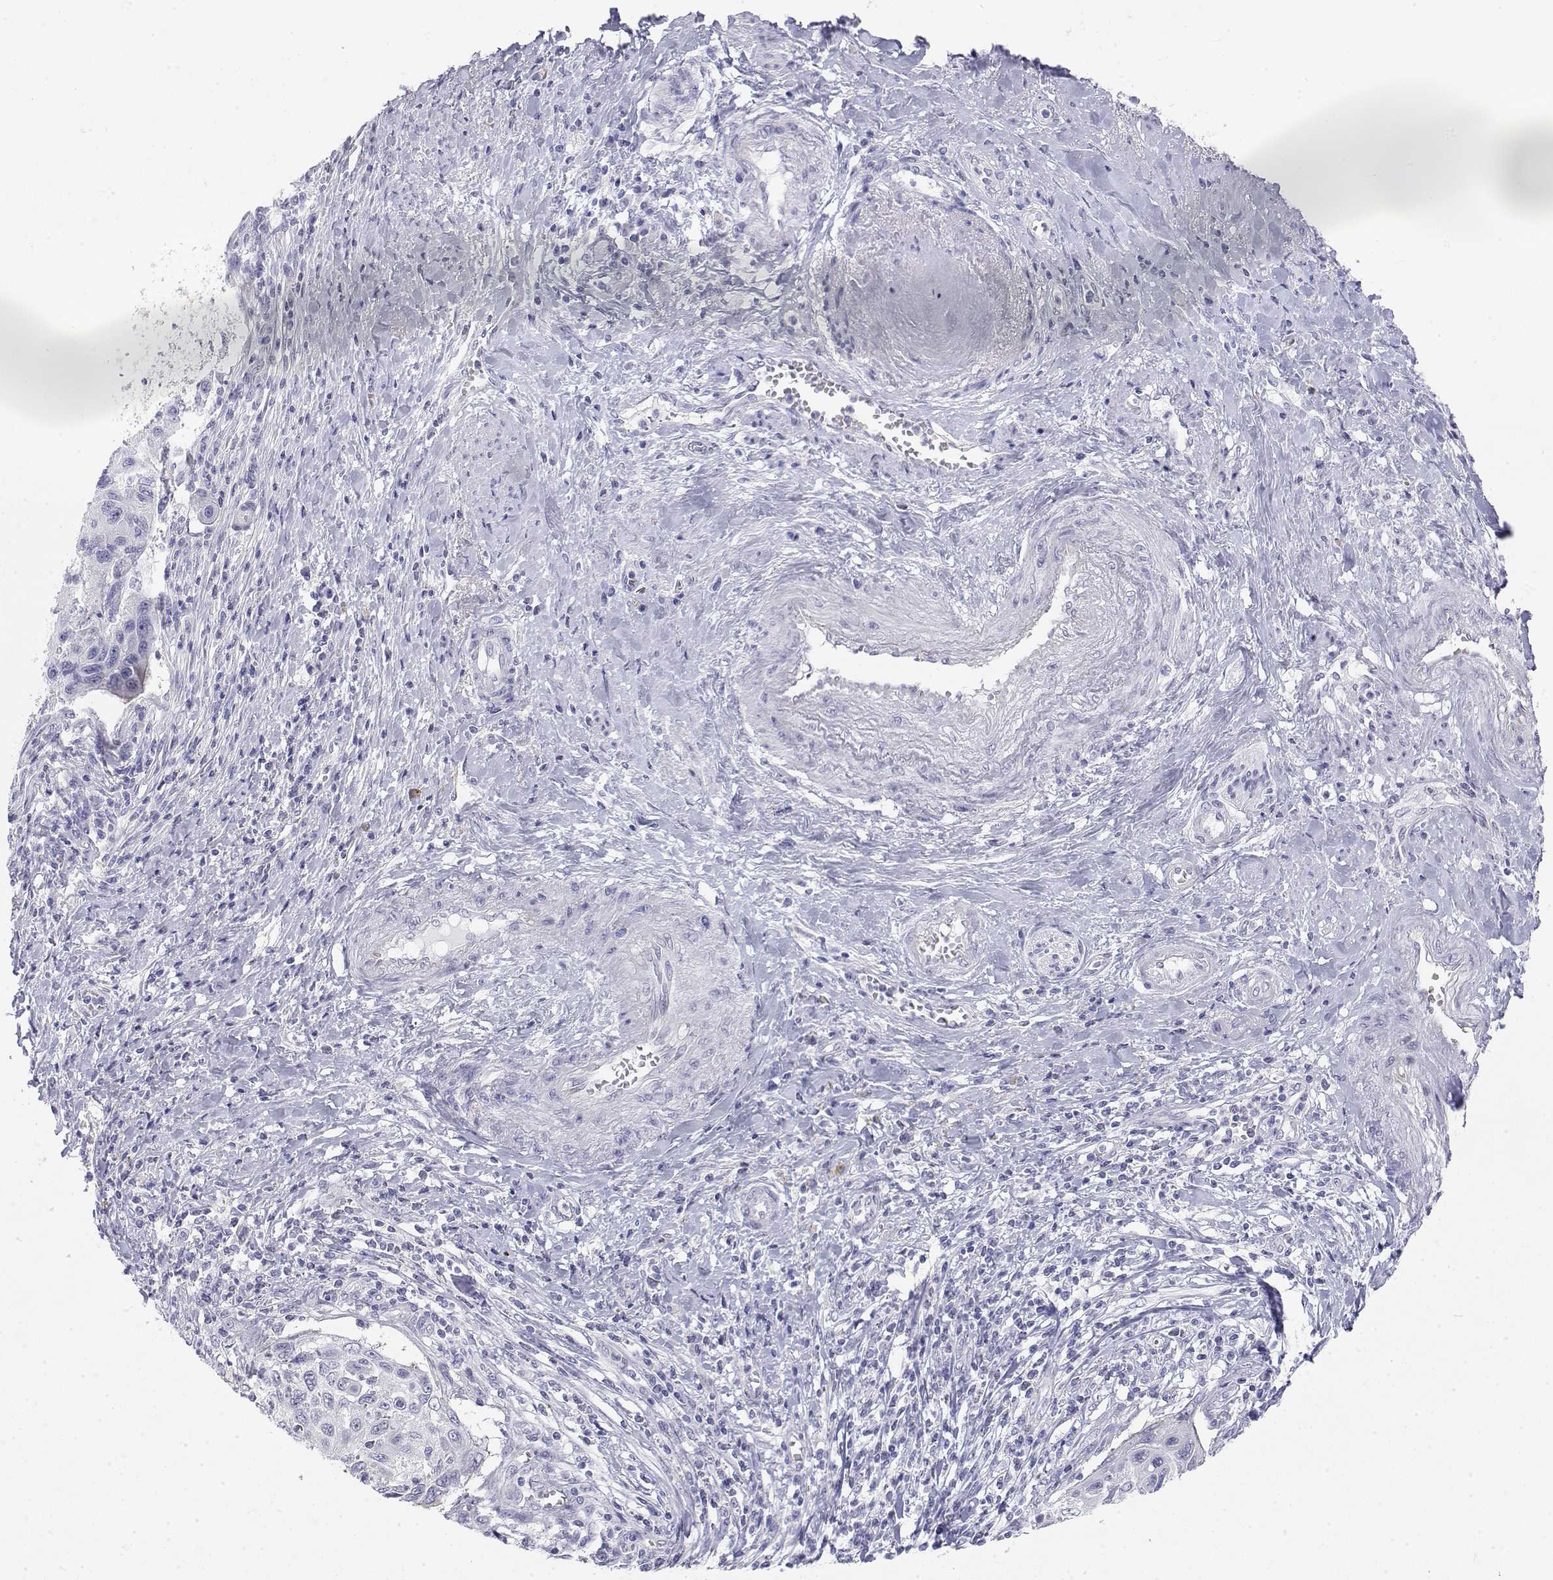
{"staining": {"intensity": "negative", "quantity": "none", "location": "none"}, "tissue": "cervical cancer", "cell_type": "Tumor cells", "image_type": "cancer", "snomed": [{"axis": "morphology", "description": "Squamous cell carcinoma, NOS"}, {"axis": "topography", "description": "Cervix"}], "caption": "Immunohistochemistry histopathology image of human cervical squamous cell carcinoma stained for a protein (brown), which displays no positivity in tumor cells.", "gene": "MISP", "patient": {"sex": "female", "age": 70}}